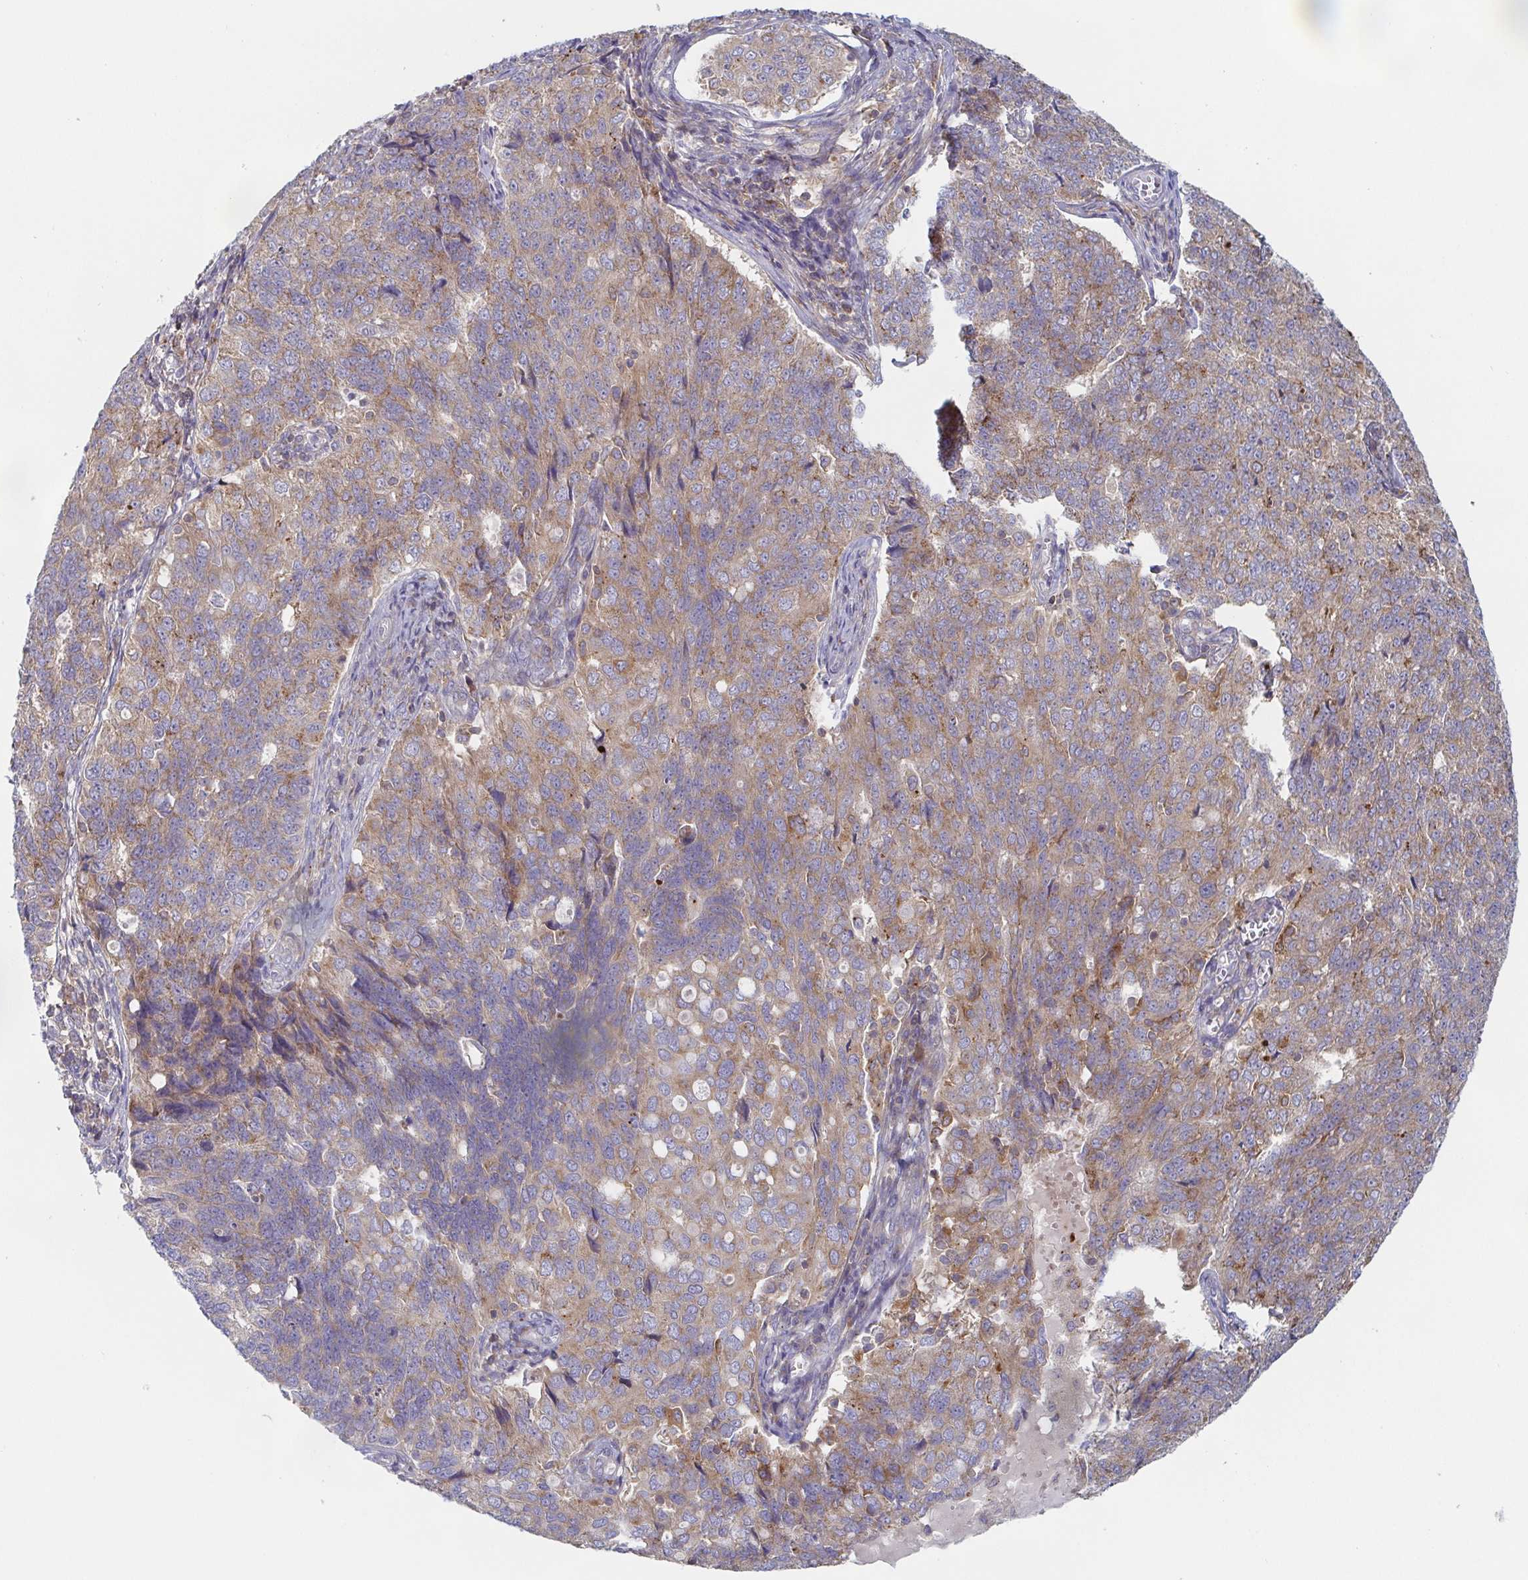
{"staining": {"intensity": "weak", "quantity": ">75%", "location": "cytoplasmic/membranous"}, "tissue": "endometrial cancer", "cell_type": "Tumor cells", "image_type": "cancer", "snomed": [{"axis": "morphology", "description": "Adenocarcinoma, NOS"}, {"axis": "topography", "description": "Endometrium"}], "caption": "IHC (DAB (3,3'-diaminobenzidine)) staining of human adenocarcinoma (endometrial) demonstrates weak cytoplasmic/membranous protein expression in about >75% of tumor cells. The staining was performed using DAB to visualize the protein expression in brown, while the nuclei were stained in blue with hematoxylin (Magnification: 20x).", "gene": "TUFT1", "patient": {"sex": "female", "age": 43}}